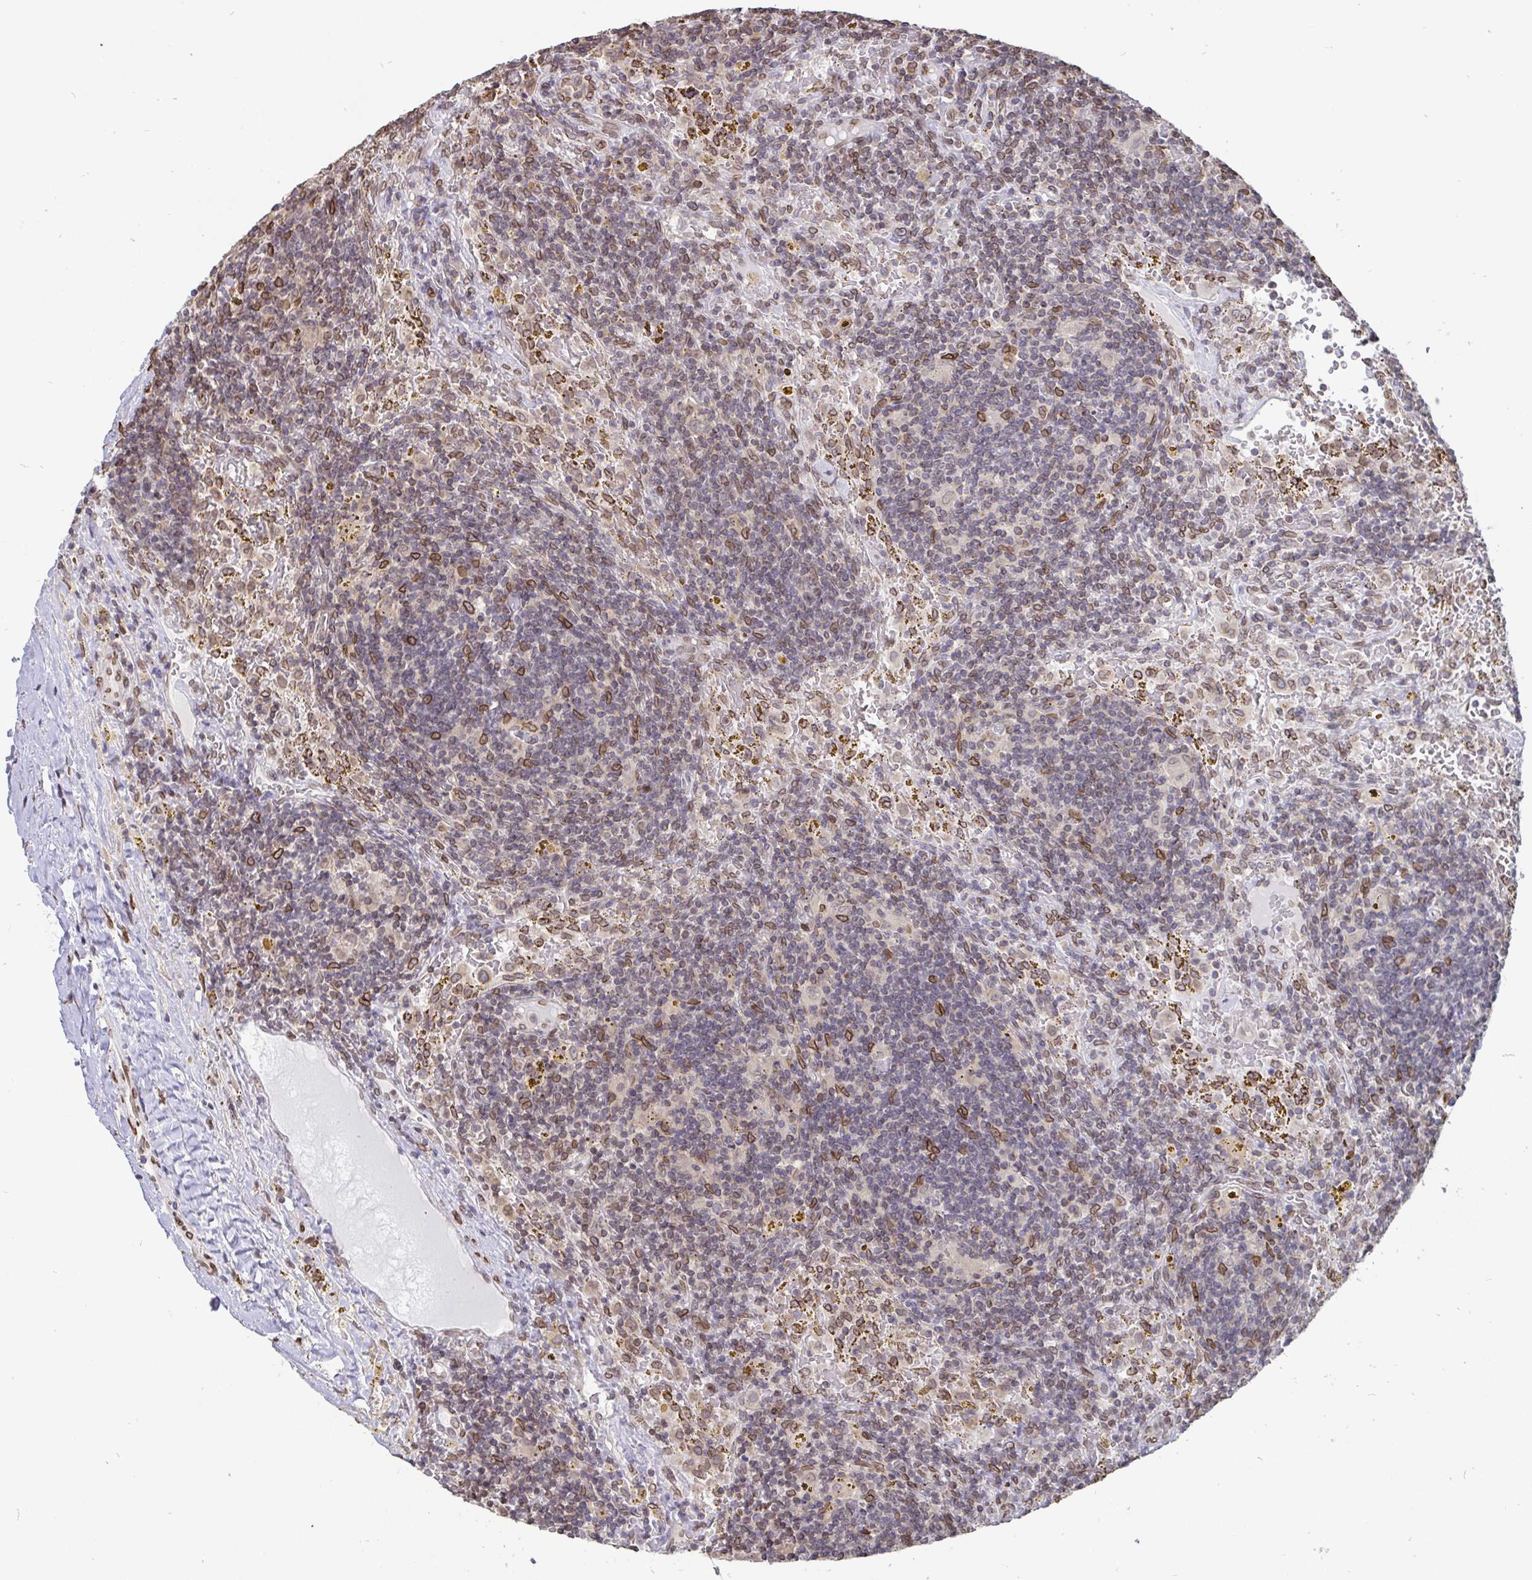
{"staining": {"intensity": "negative", "quantity": "none", "location": "none"}, "tissue": "lymphoma", "cell_type": "Tumor cells", "image_type": "cancer", "snomed": [{"axis": "morphology", "description": "Malignant lymphoma, non-Hodgkin's type, Low grade"}, {"axis": "topography", "description": "Spleen"}], "caption": "Low-grade malignant lymphoma, non-Hodgkin's type was stained to show a protein in brown. There is no significant positivity in tumor cells.", "gene": "EMD", "patient": {"sex": "female", "age": 70}}